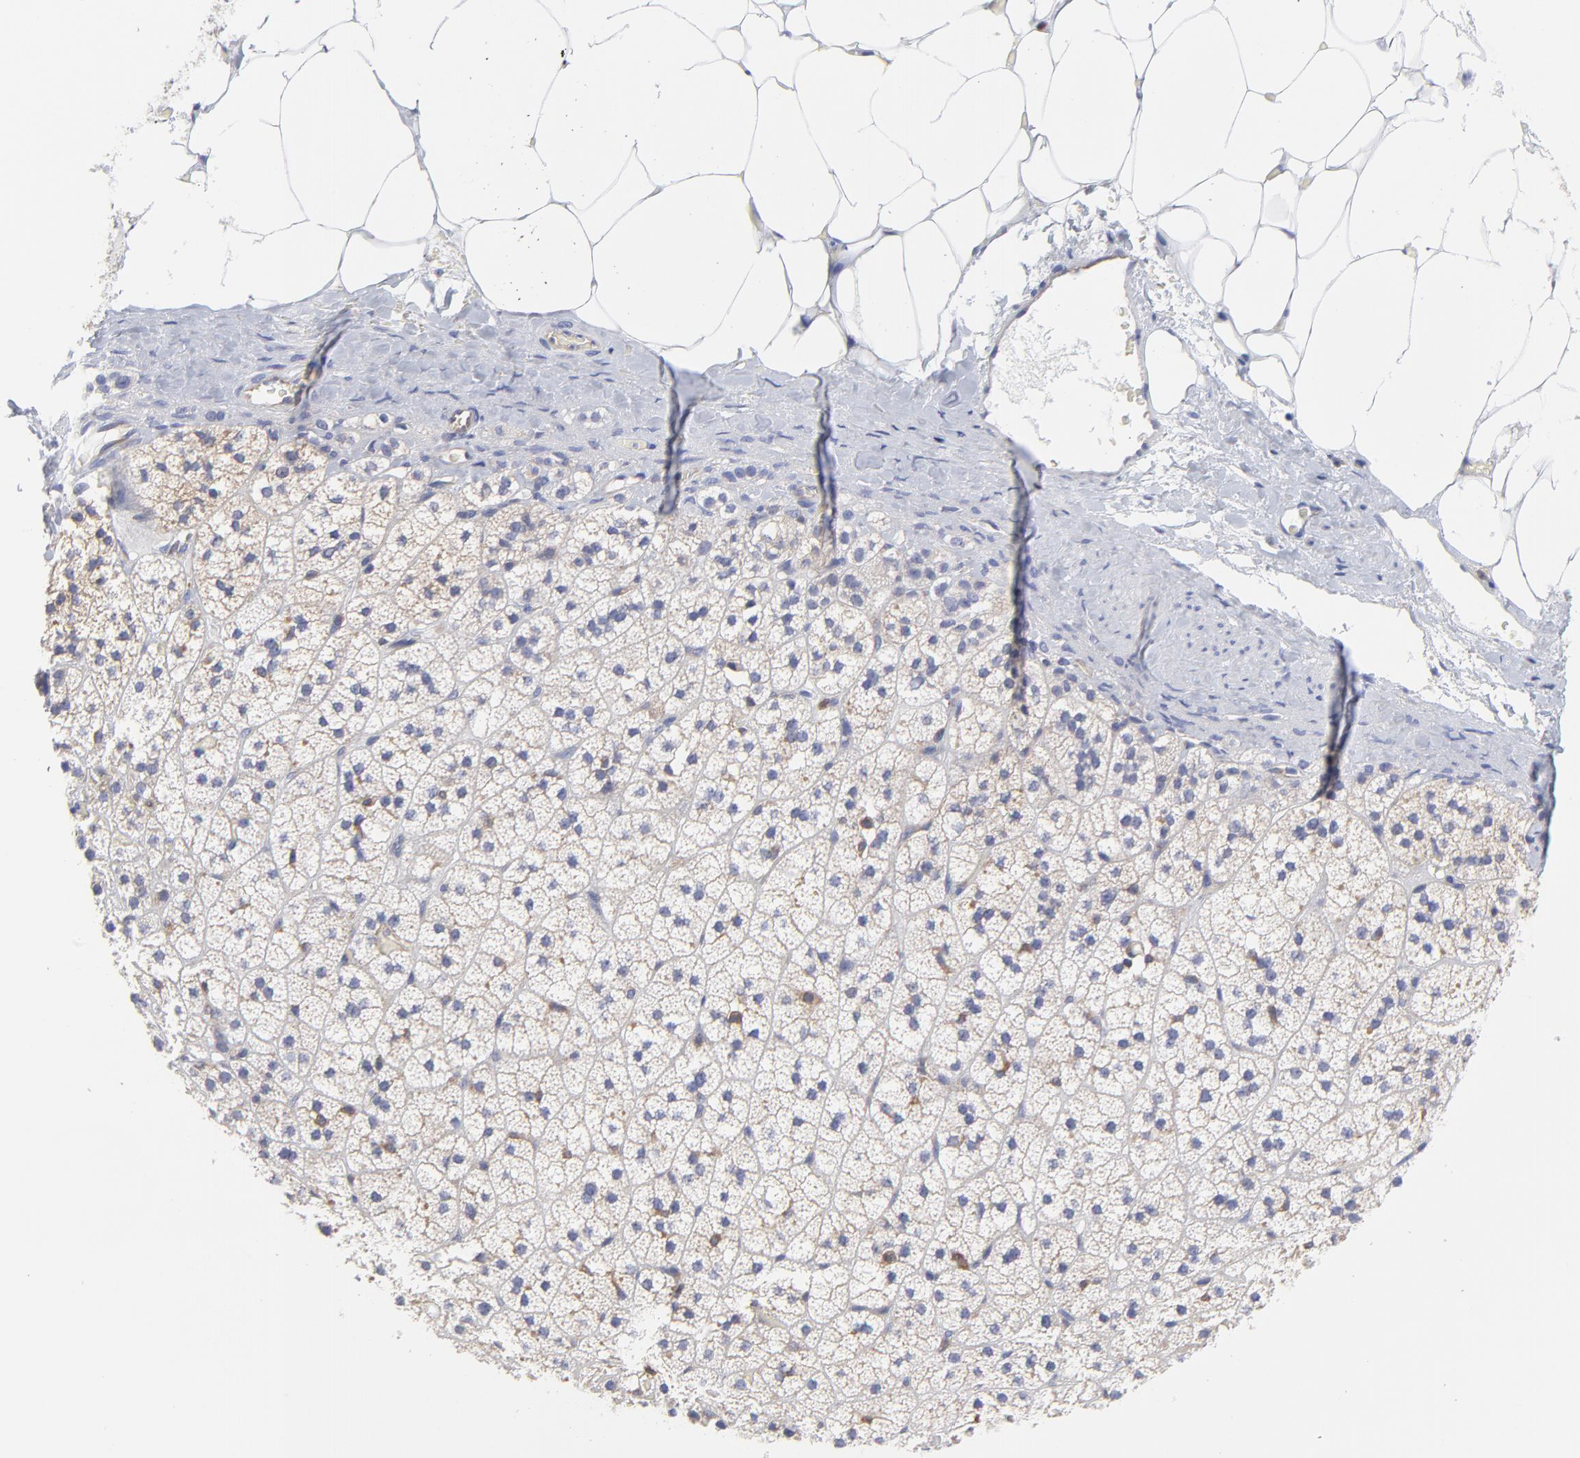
{"staining": {"intensity": "moderate", "quantity": "<25%", "location": "cytoplasmic/membranous"}, "tissue": "adrenal gland", "cell_type": "Glandular cells", "image_type": "normal", "snomed": [{"axis": "morphology", "description": "Normal tissue, NOS"}, {"axis": "topography", "description": "Adrenal gland"}], "caption": "Benign adrenal gland was stained to show a protein in brown. There is low levels of moderate cytoplasmic/membranous positivity in approximately <25% of glandular cells. Immunohistochemistry (ihc) stains the protein in brown and the nuclei are stained blue.", "gene": "MOSPD2", "patient": {"sex": "male", "age": 35}}